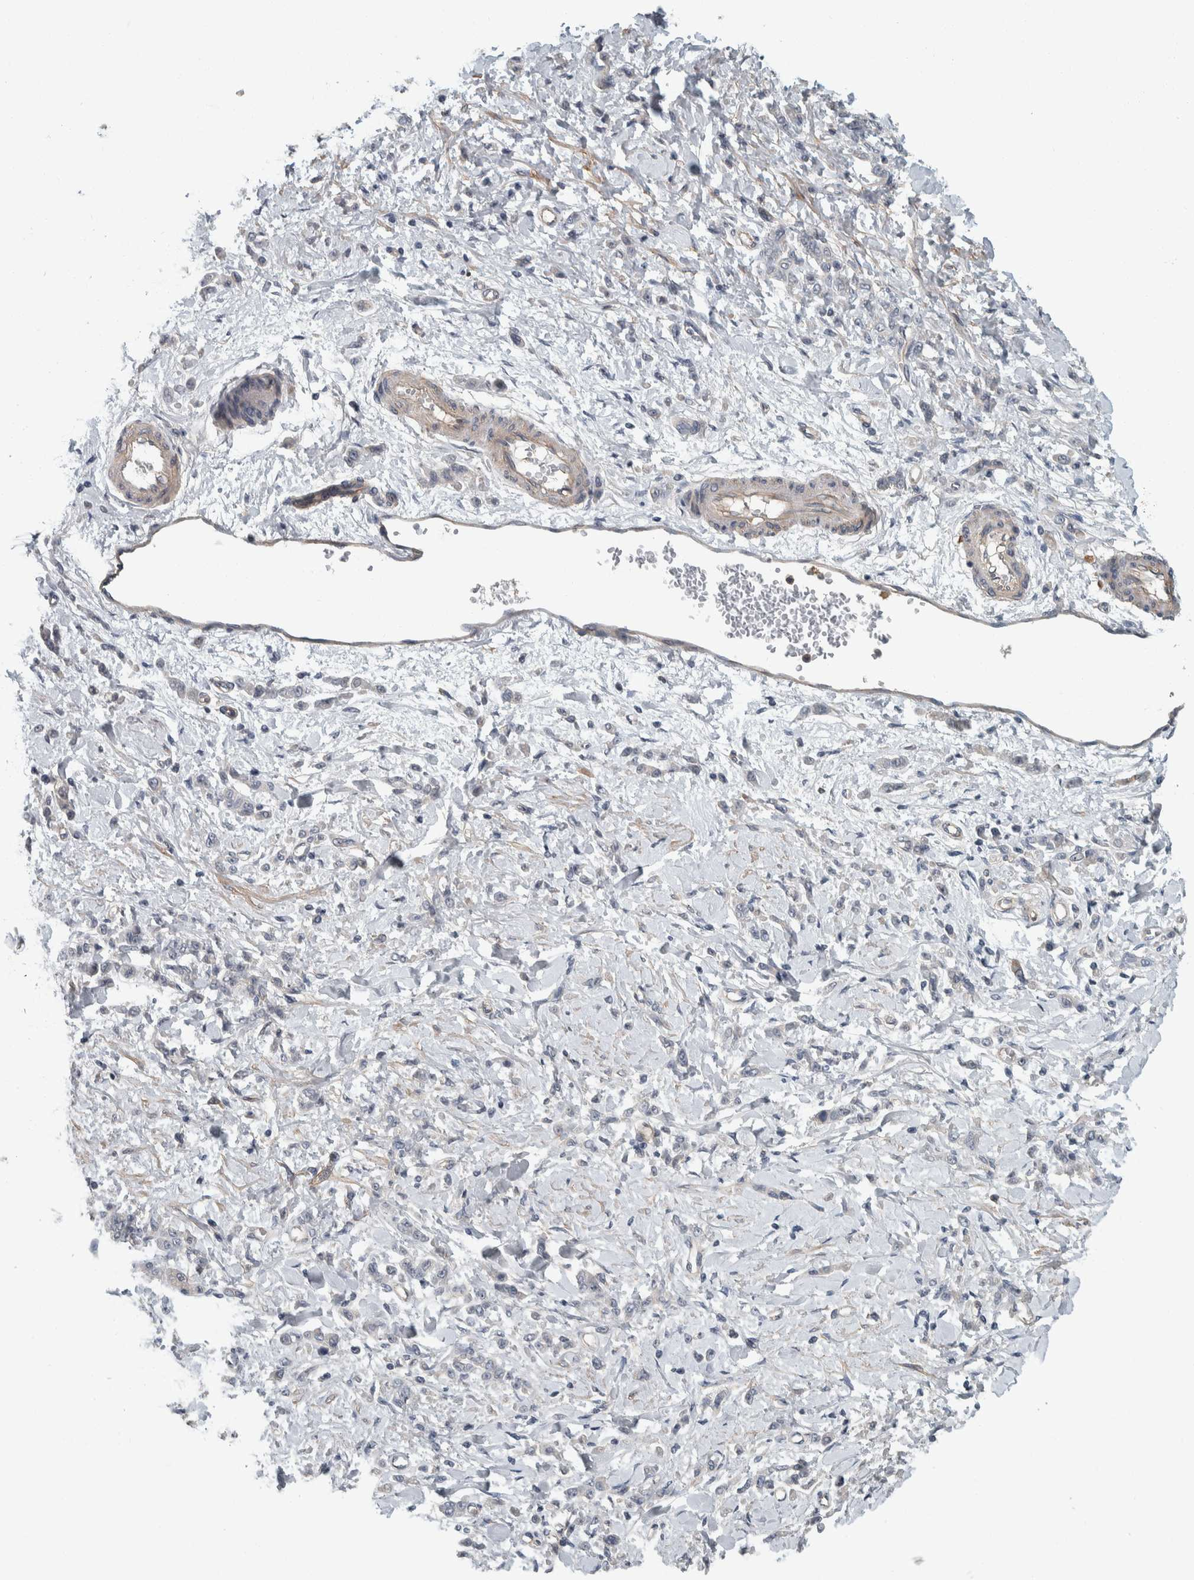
{"staining": {"intensity": "negative", "quantity": "none", "location": "none"}, "tissue": "stomach cancer", "cell_type": "Tumor cells", "image_type": "cancer", "snomed": [{"axis": "morphology", "description": "Normal tissue, NOS"}, {"axis": "morphology", "description": "Adenocarcinoma, NOS"}, {"axis": "topography", "description": "Stomach"}], "caption": "Protein analysis of adenocarcinoma (stomach) demonstrates no significant positivity in tumor cells.", "gene": "KCNJ3", "patient": {"sex": "male", "age": 82}}